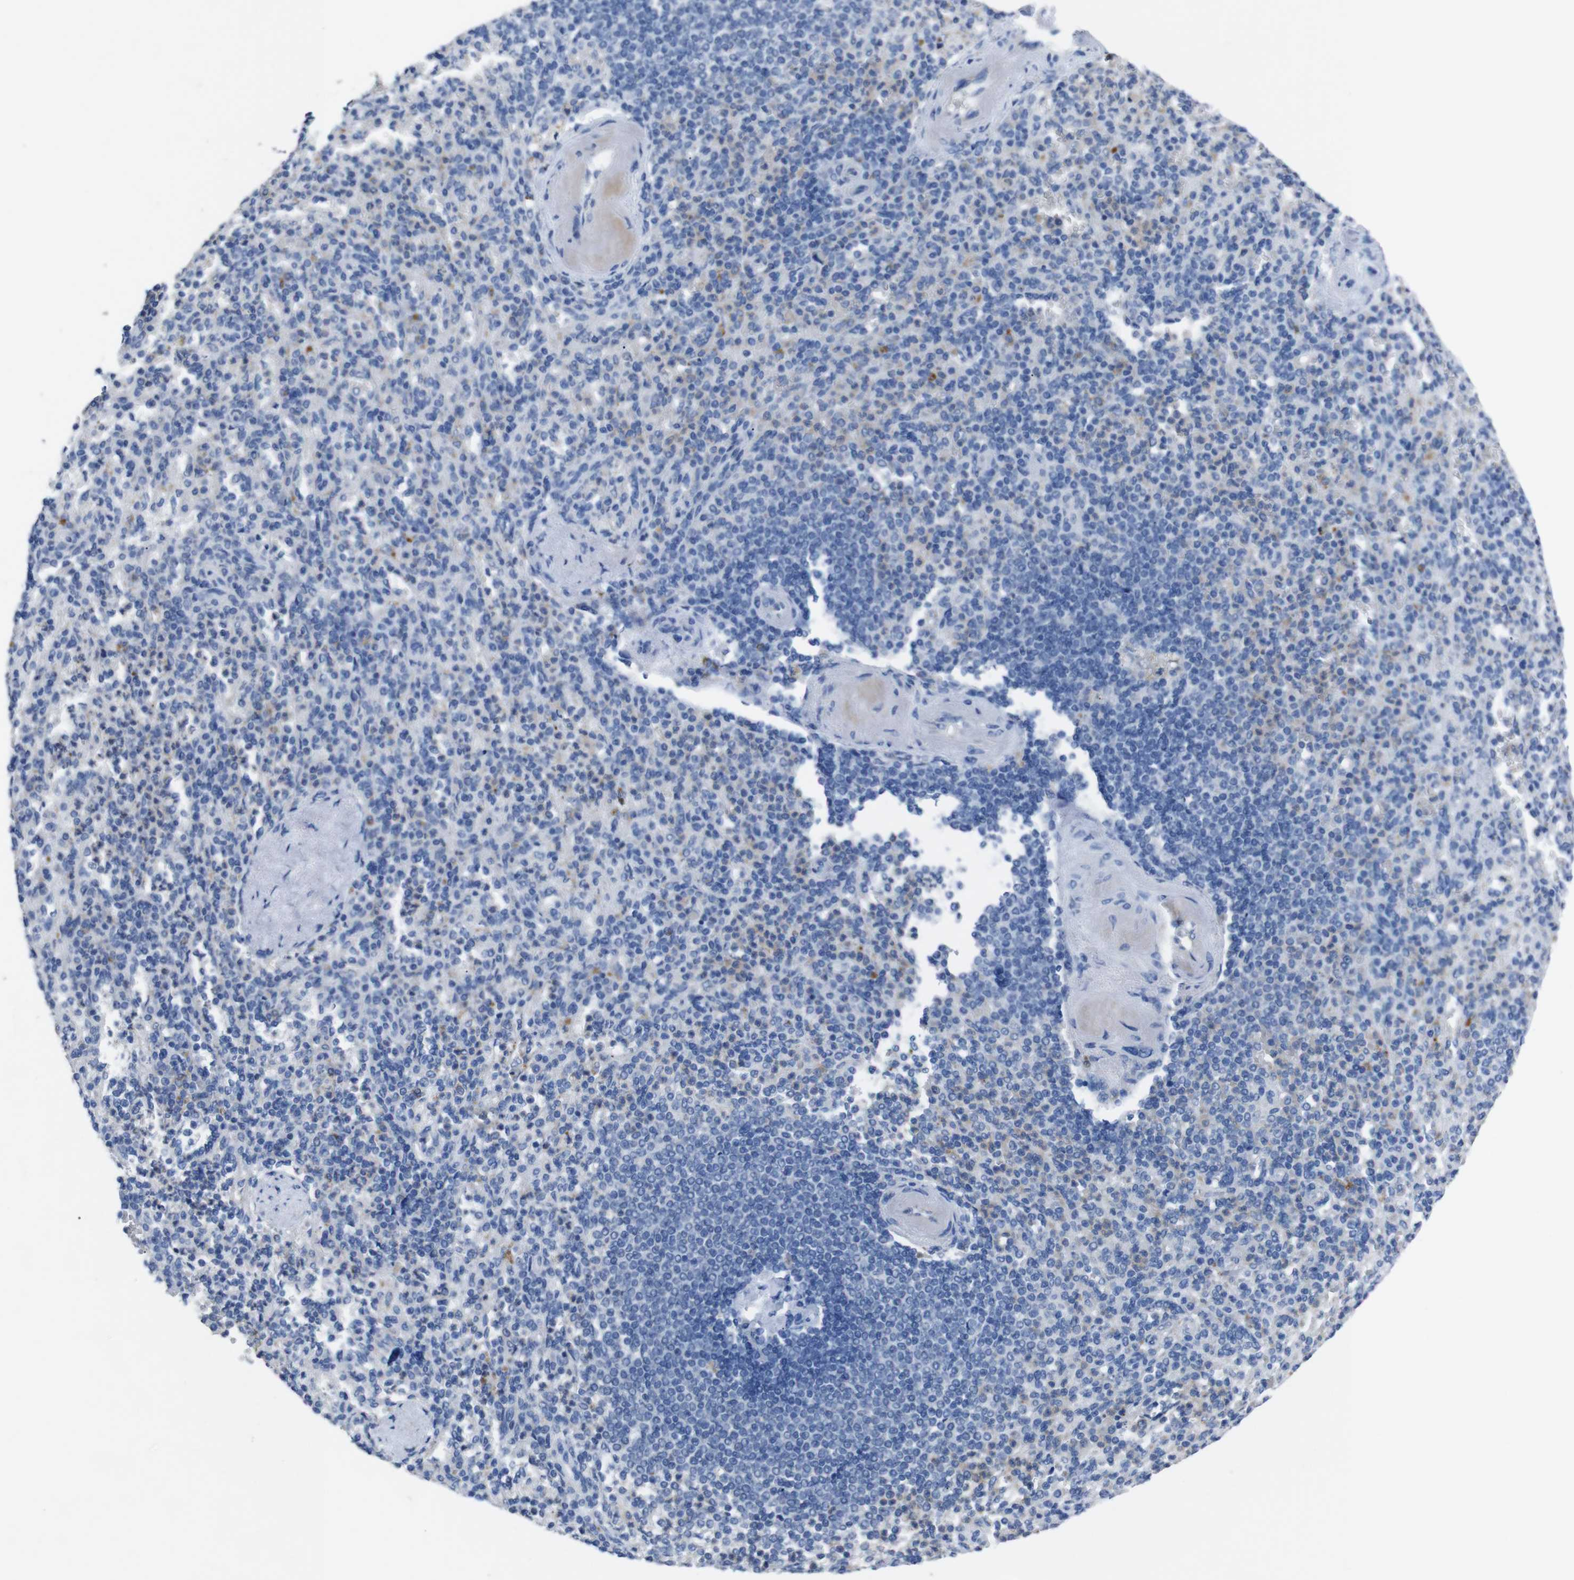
{"staining": {"intensity": "negative", "quantity": "none", "location": "none"}, "tissue": "spleen", "cell_type": "Cells in red pulp", "image_type": "normal", "snomed": [{"axis": "morphology", "description": "Normal tissue, NOS"}, {"axis": "topography", "description": "Spleen"}], "caption": "The photomicrograph displays no staining of cells in red pulp in unremarkable spleen. (Brightfield microscopy of DAB (3,3'-diaminobenzidine) IHC at high magnification).", "gene": "GJB2", "patient": {"sex": "female", "age": 74}}